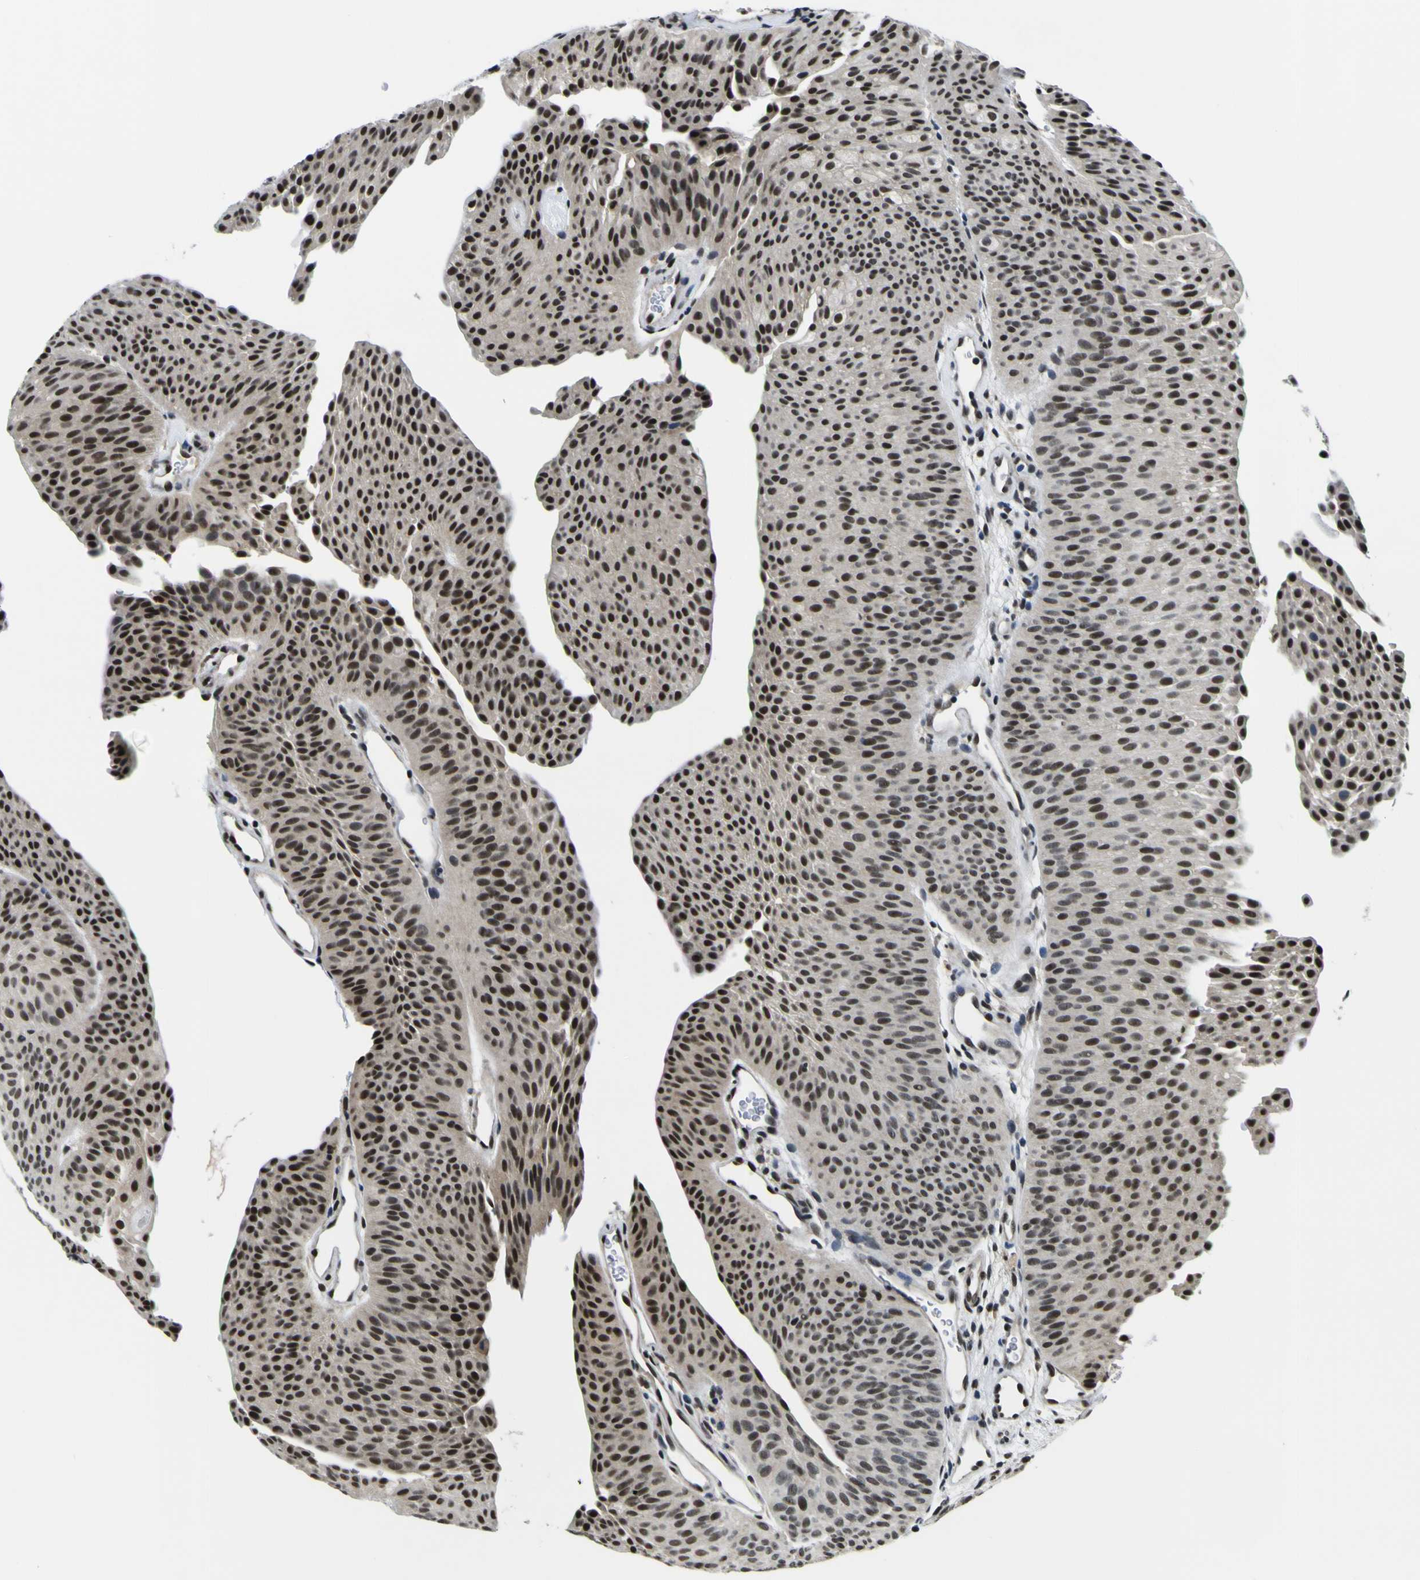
{"staining": {"intensity": "strong", "quantity": ">75%", "location": "nuclear"}, "tissue": "urothelial cancer", "cell_type": "Tumor cells", "image_type": "cancer", "snomed": [{"axis": "morphology", "description": "Urothelial carcinoma, Low grade"}, {"axis": "topography", "description": "Urinary bladder"}], "caption": "Human low-grade urothelial carcinoma stained with a protein marker reveals strong staining in tumor cells.", "gene": "SP1", "patient": {"sex": "female", "age": 60}}